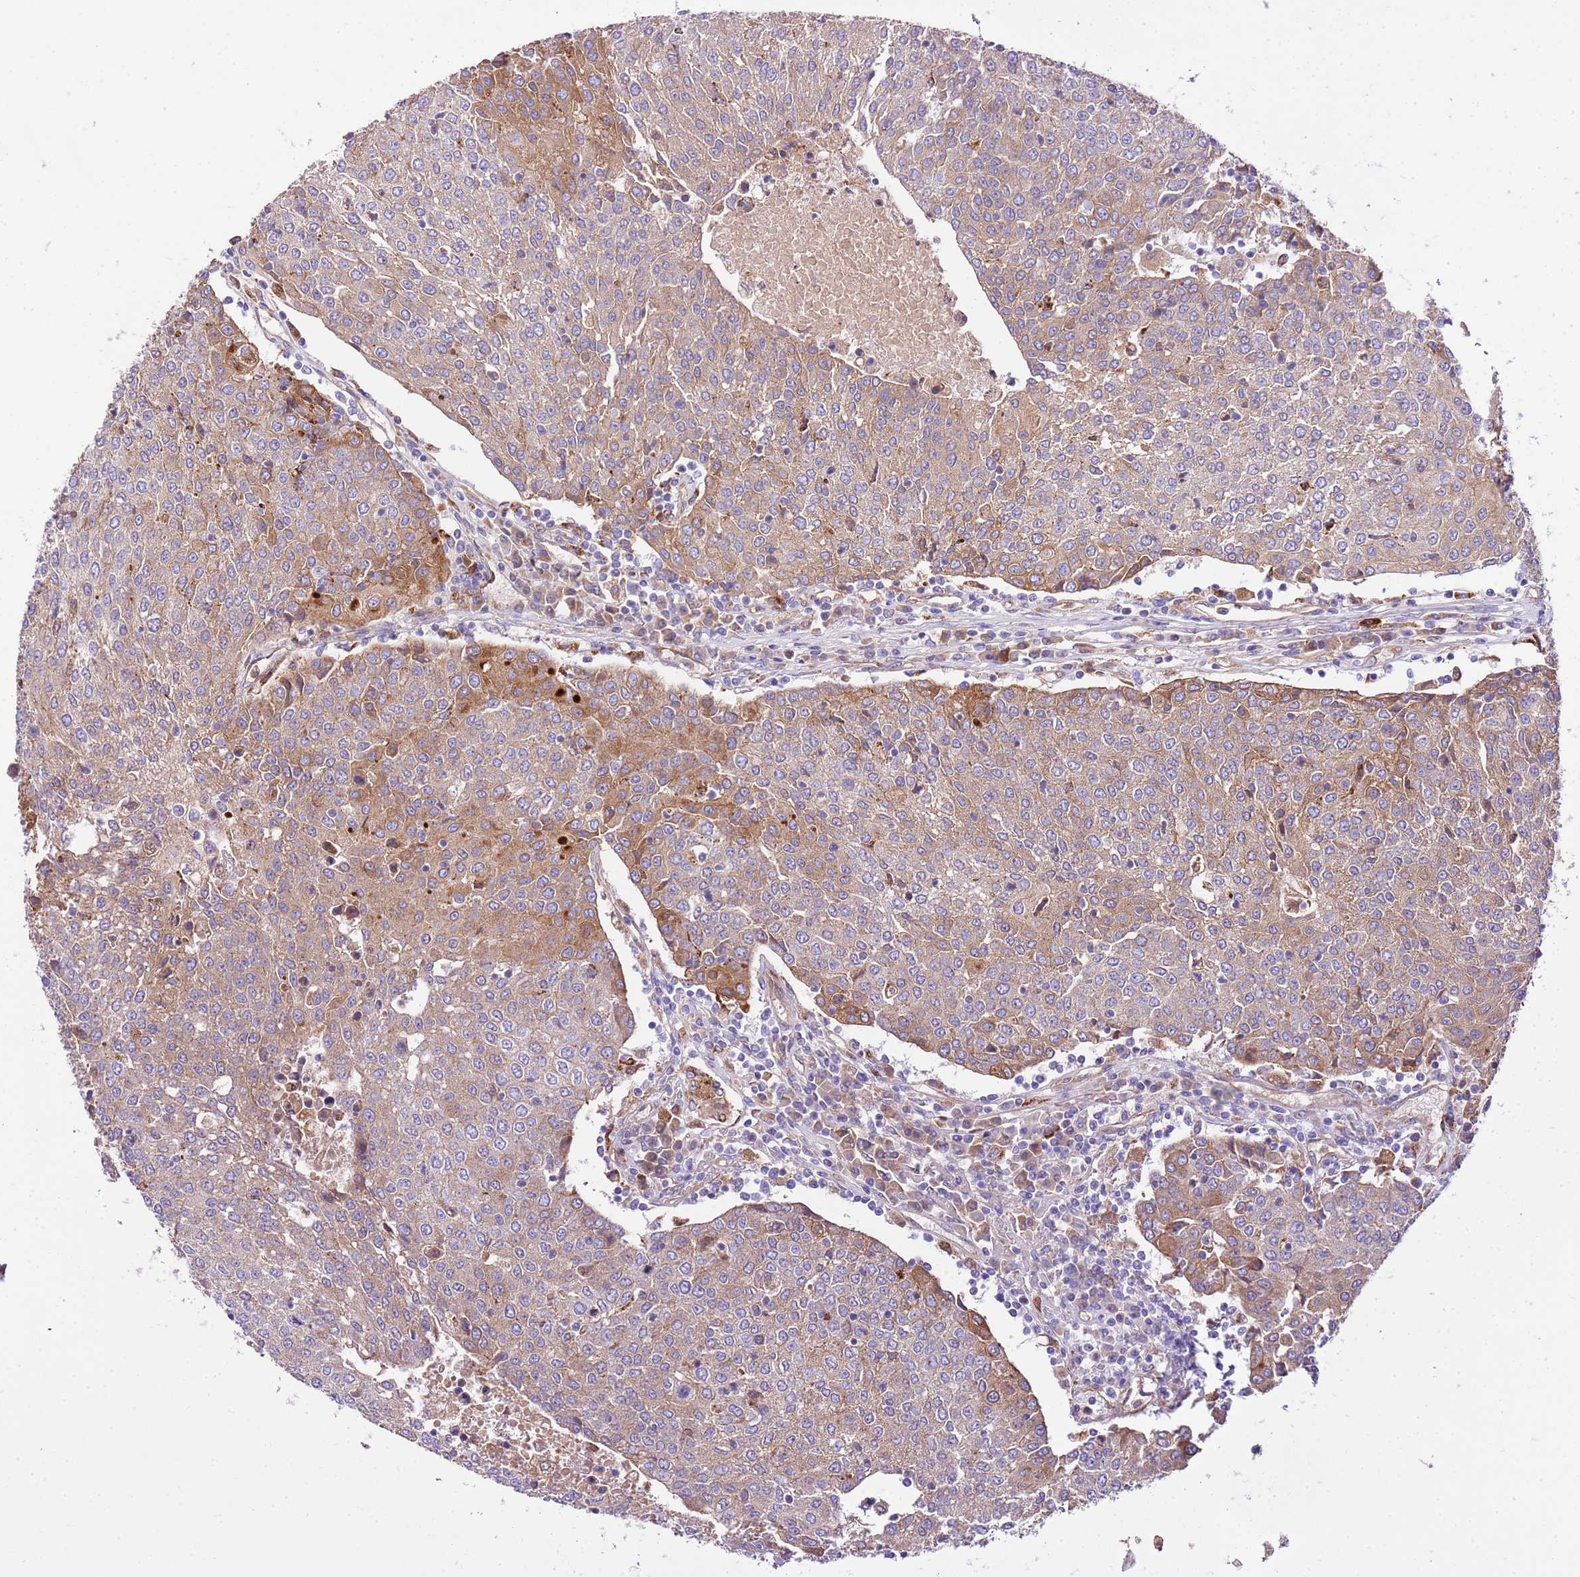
{"staining": {"intensity": "moderate", "quantity": ">75%", "location": "cytoplasmic/membranous"}, "tissue": "urothelial cancer", "cell_type": "Tumor cells", "image_type": "cancer", "snomed": [{"axis": "morphology", "description": "Urothelial carcinoma, High grade"}, {"axis": "topography", "description": "Urinary bladder"}], "caption": "Urothelial cancer tissue shows moderate cytoplasmic/membranous expression in about >75% of tumor cells, visualized by immunohistochemistry.", "gene": "DOCK6", "patient": {"sex": "female", "age": 85}}